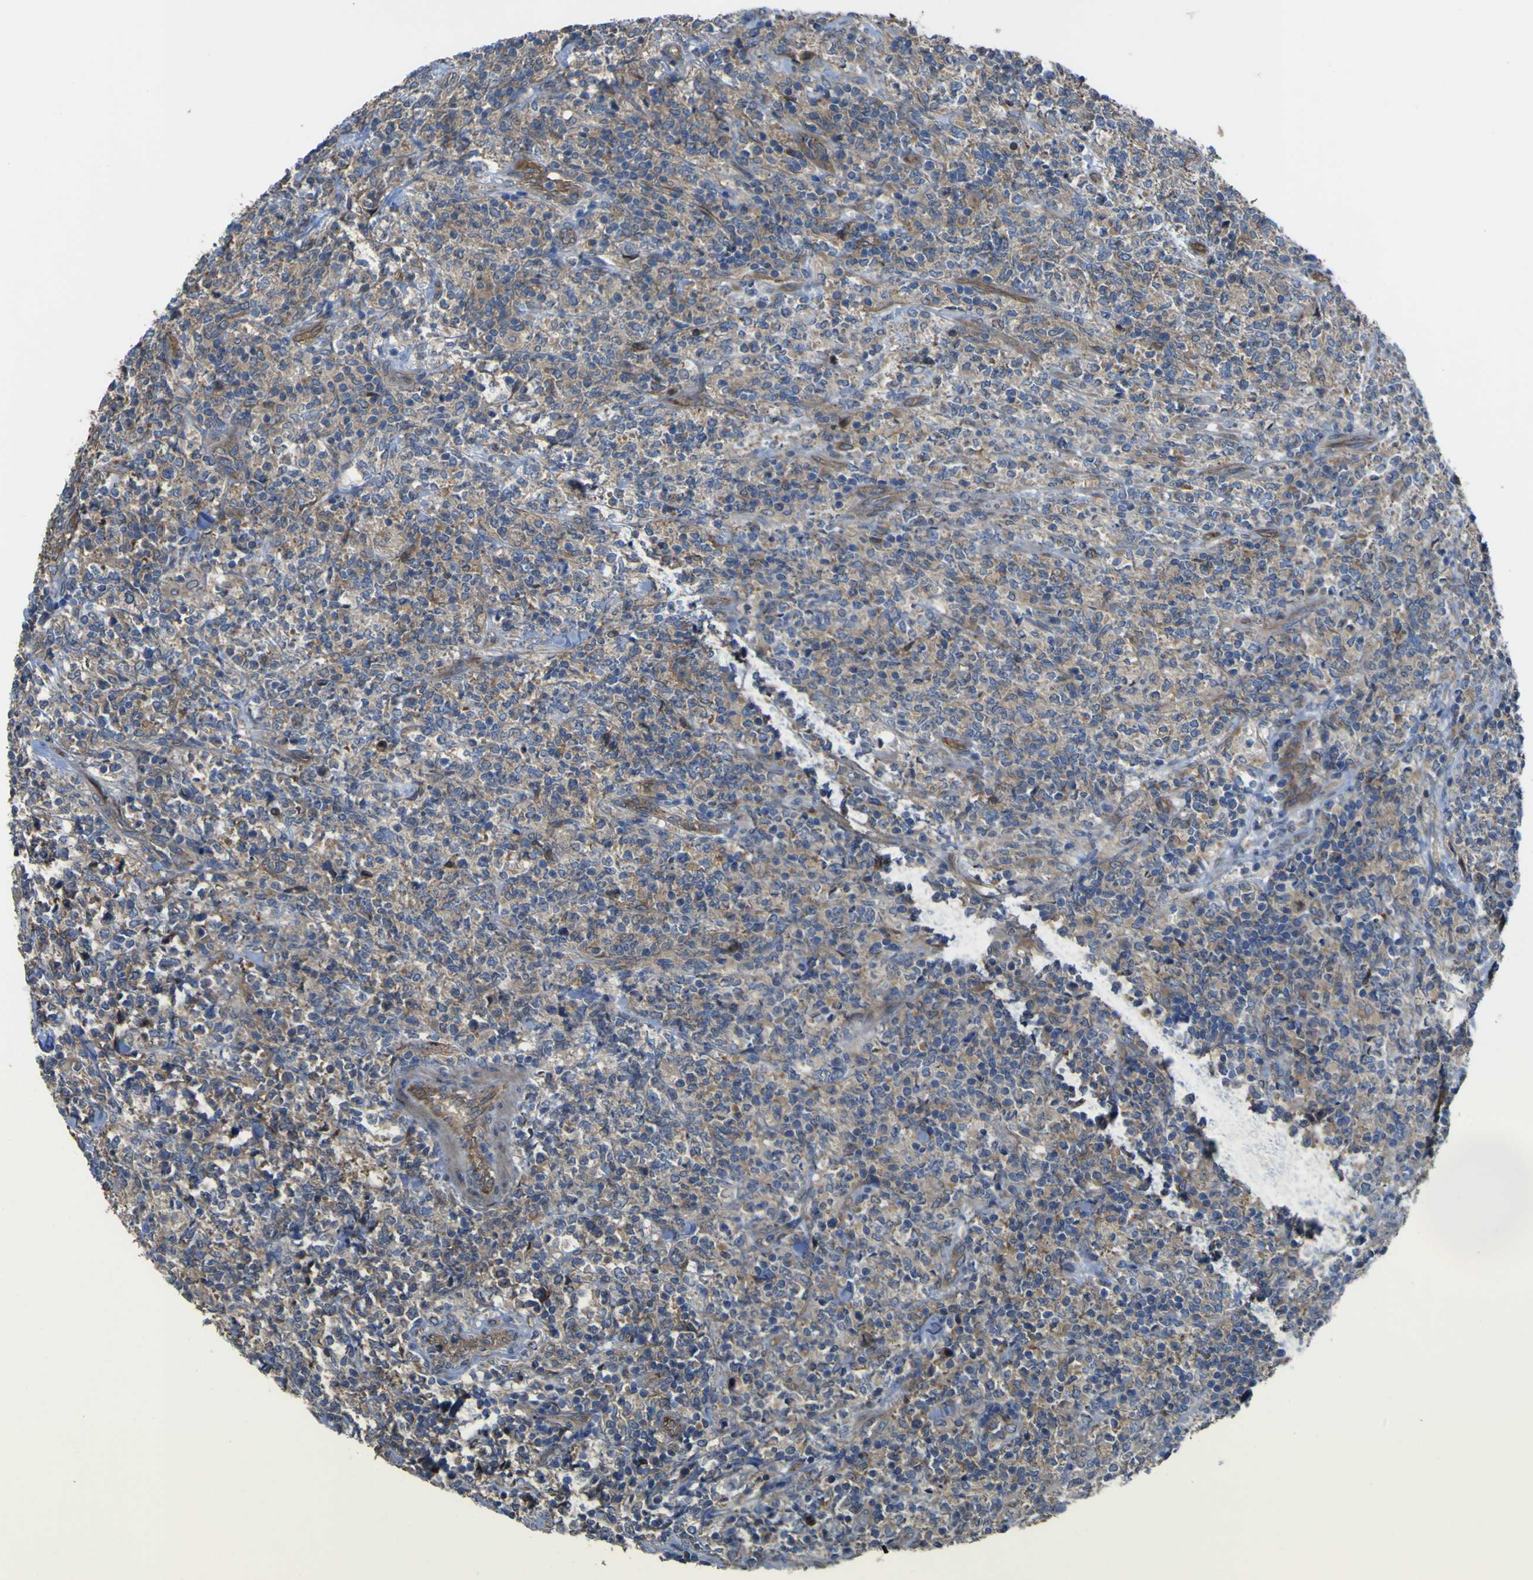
{"staining": {"intensity": "weak", "quantity": "25%-75%", "location": "cytoplasmic/membranous"}, "tissue": "lymphoma", "cell_type": "Tumor cells", "image_type": "cancer", "snomed": [{"axis": "morphology", "description": "Malignant lymphoma, non-Hodgkin's type, High grade"}, {"axis": "topography", "description": "Soft tissue"}], "caption": "There is low levels of weak cytoplasmic/membranous staining in tumor cells of lymphoma, as demonstrated by immunohistochemical staining (brown color).", "gene": "FBXO30", "patient": {"sex": "male", "age": 18}}